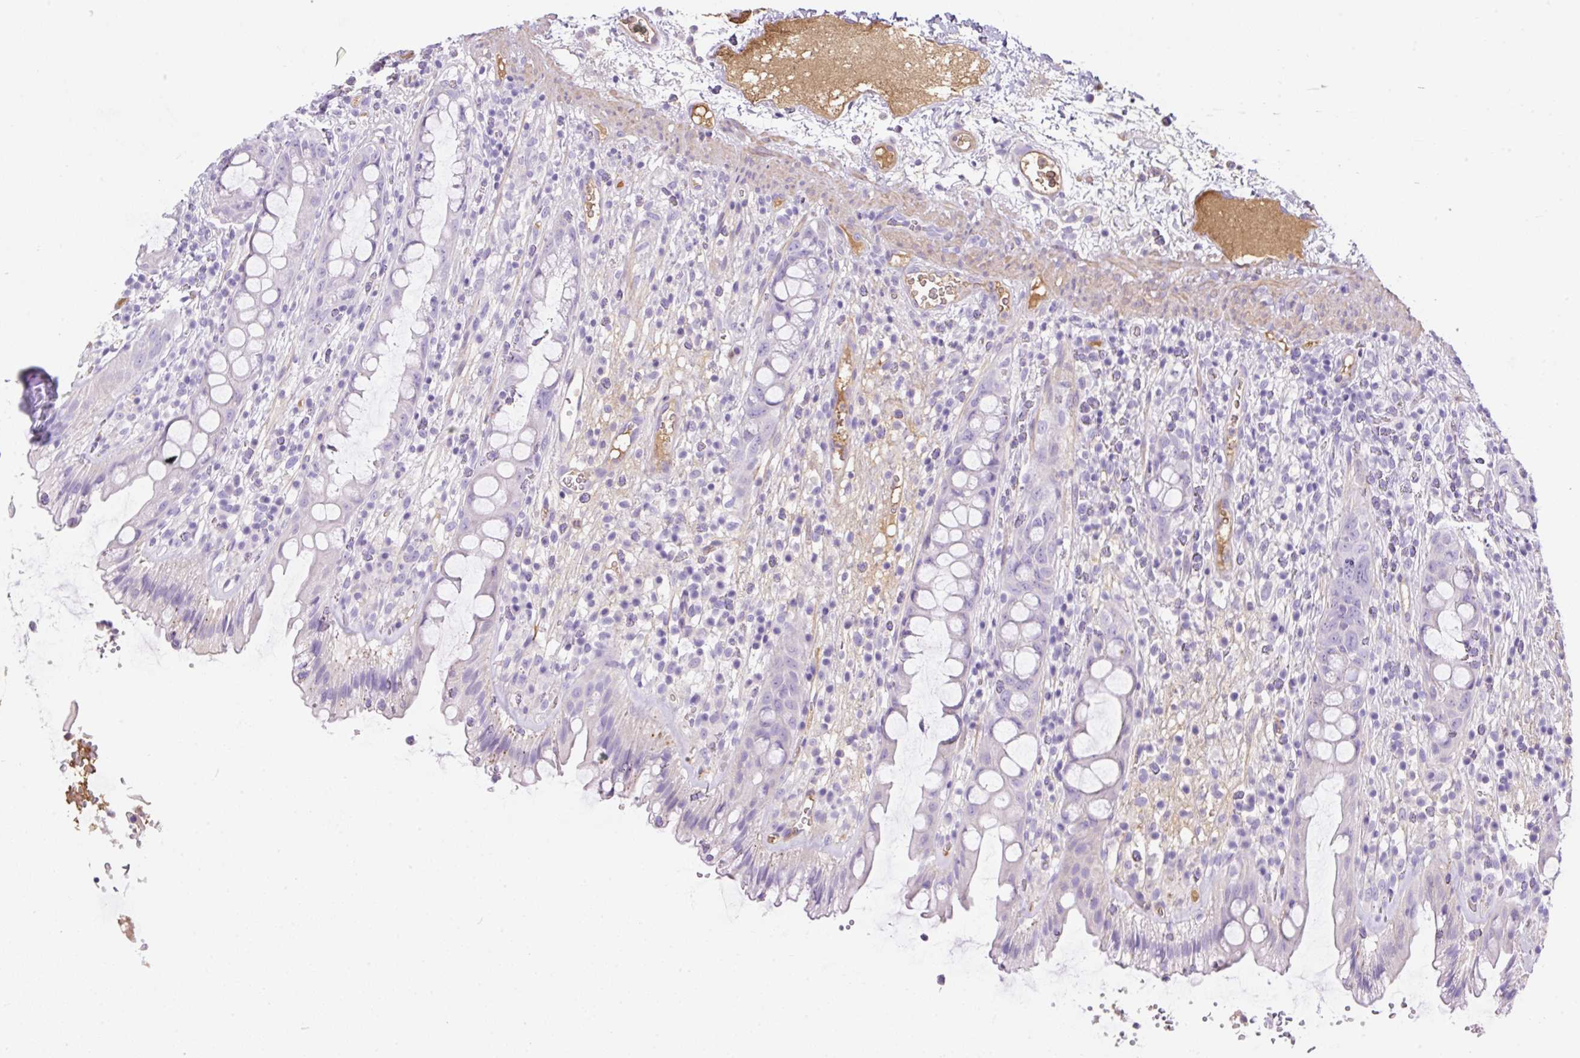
{"staining": {"intensity": "negative", "quantity": "none", "location": "none"}, "tissue": "rectum", "cell_type": "Glandular cells", "image_type": "normal", "snomed": [{"axis": "morphology", "description": "Normal tissue, NOS"}, {"axis": "topography", "description": "Rectum"}], "caption": "The immunohistochemistry (IHC) micrograph has no significant positivity in glandular cells of rectum.", "gene": "TDRD15", "patient": {"sex": "female", "age": 57}}